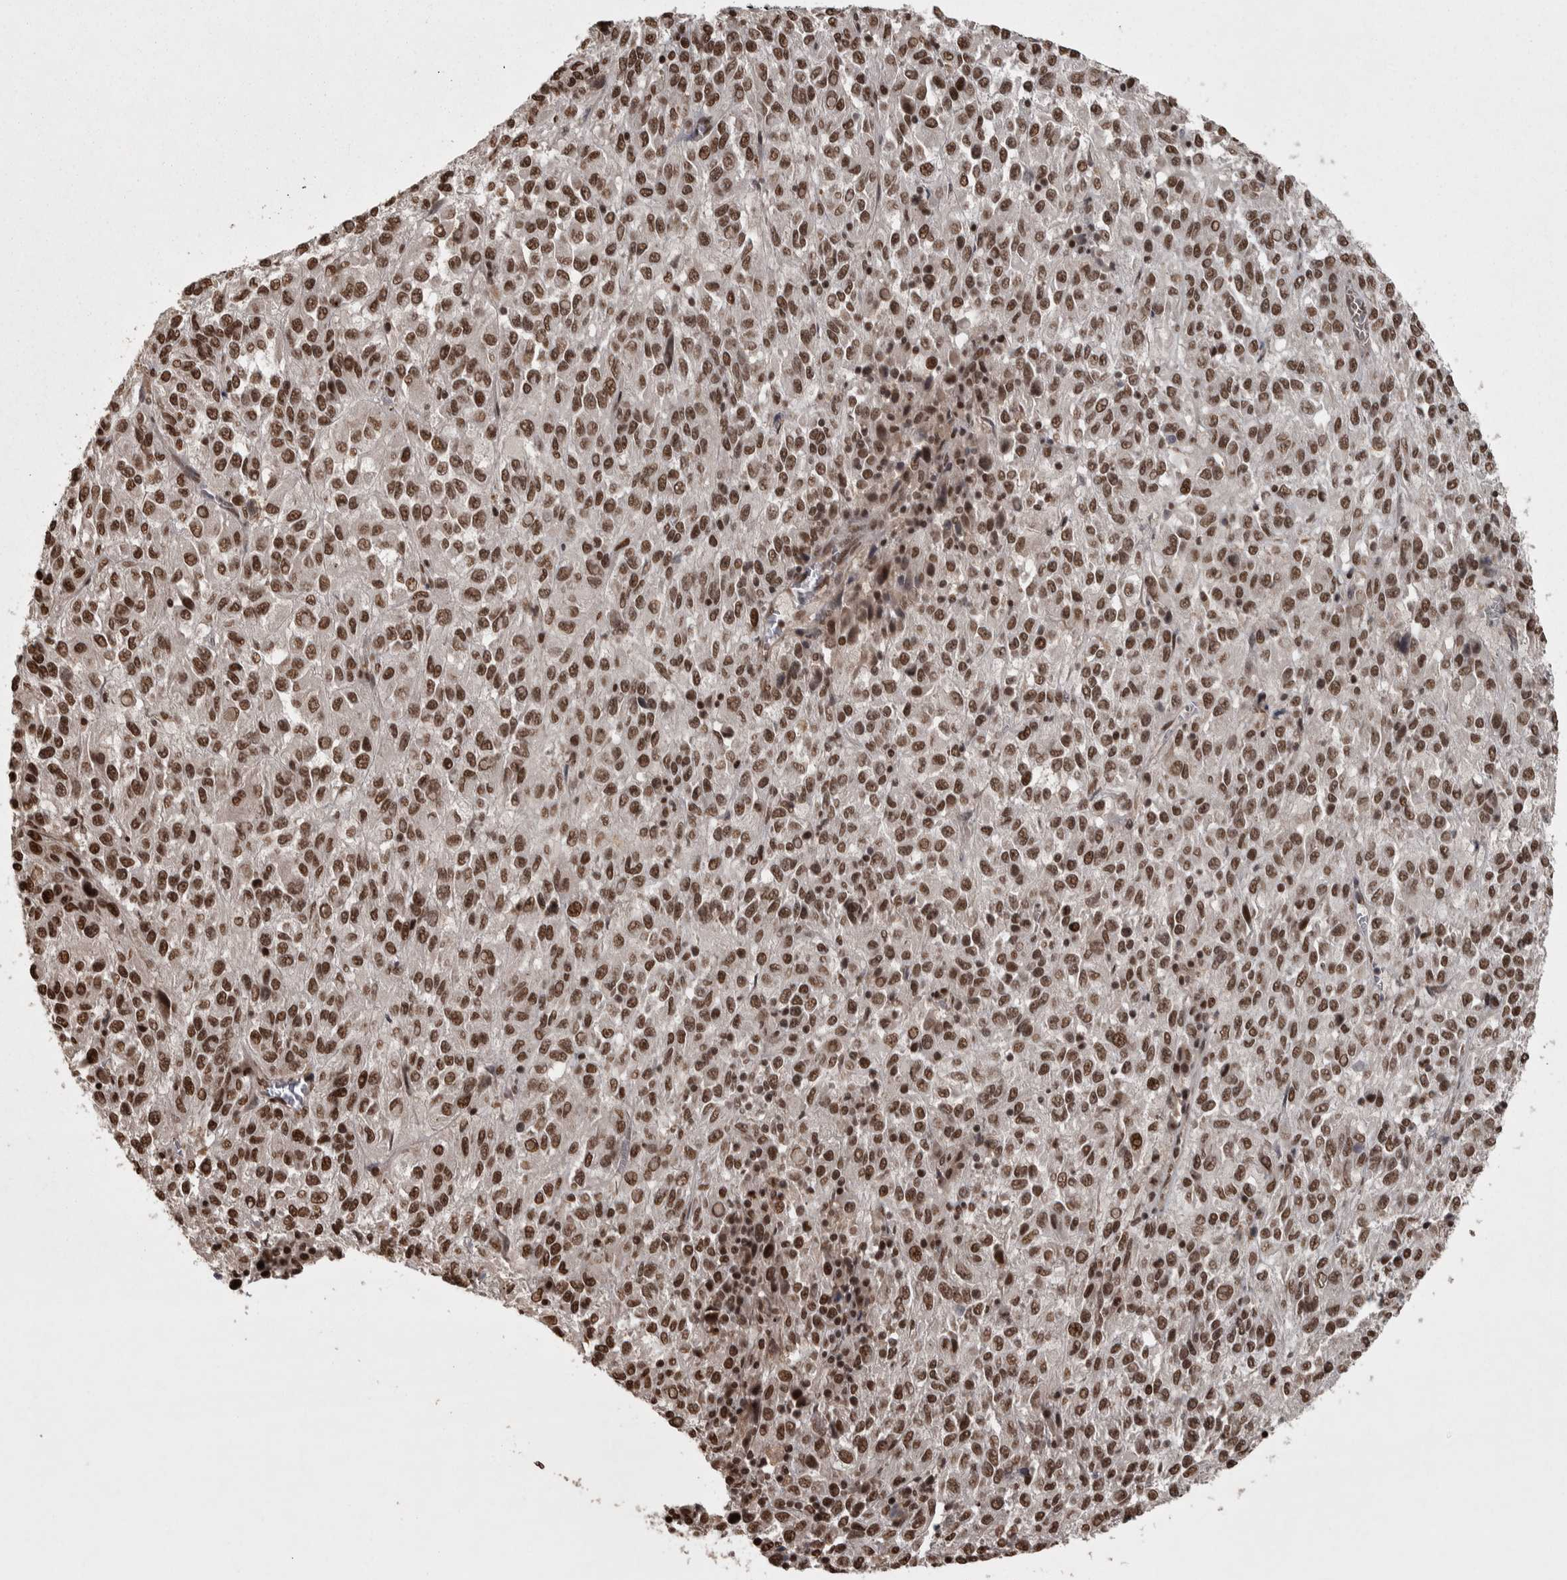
{"staining": {"intensity": "moderate", "quantity": ">75%", "location": "nuclear"}, "tissue": "melanoma", "cell_type": "Tumor cells", "image_type": "cancer", "snomed": [{"axis": "morphology", "description": "Malignant melanoma, Metastatic site"}, {"axis": "topography", "description": "Lung"}], "caption": "Tumor cells reveal medium levels of moderate nuclear positivity in approximately >75% of cells in human melanoma. The protein is shown in brown color, while the nuclei are stained blue.", "gene": "ZFHX4", "patient": {"sex": "male", "age": 64}}